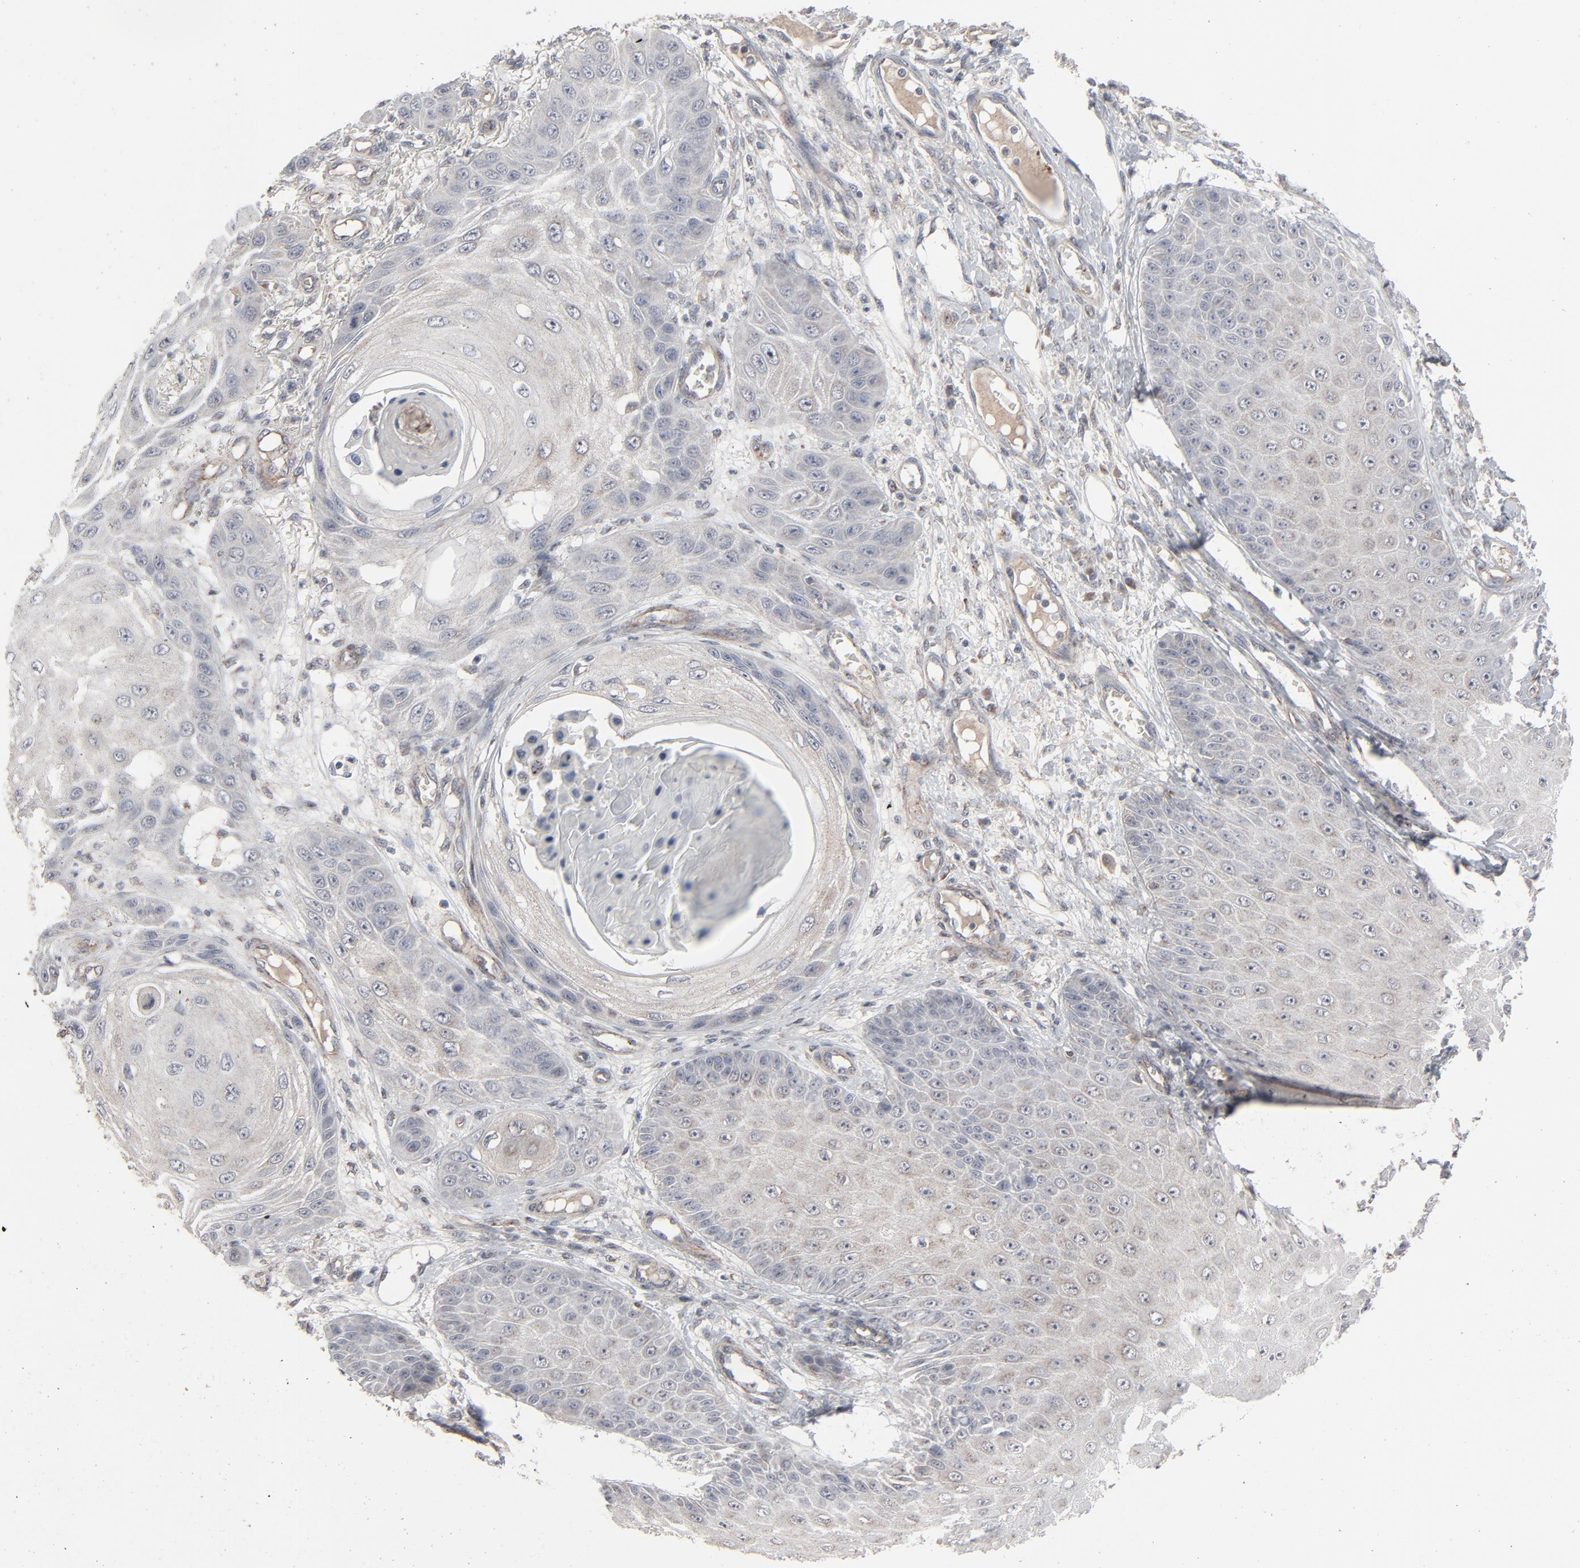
{"staining": {"intensity": "weak", "quantity": "<25%", "location": "cytoplasmic/membranous"}, "tissue": "skin cancer", "cell_type": "Tumor cells", "image_type": "cancer", "snomed": [{"axis": "morphology", "description": "Squamous cell carcinoma, NOS"}, {"axis": "topography", "description": "Skin"}], "caption": "Tumor cells show no significant protein expression in skin squamous cell carcinoma.", "gene": "JAM3", "patient": {"sex": "female", "age": 40}}